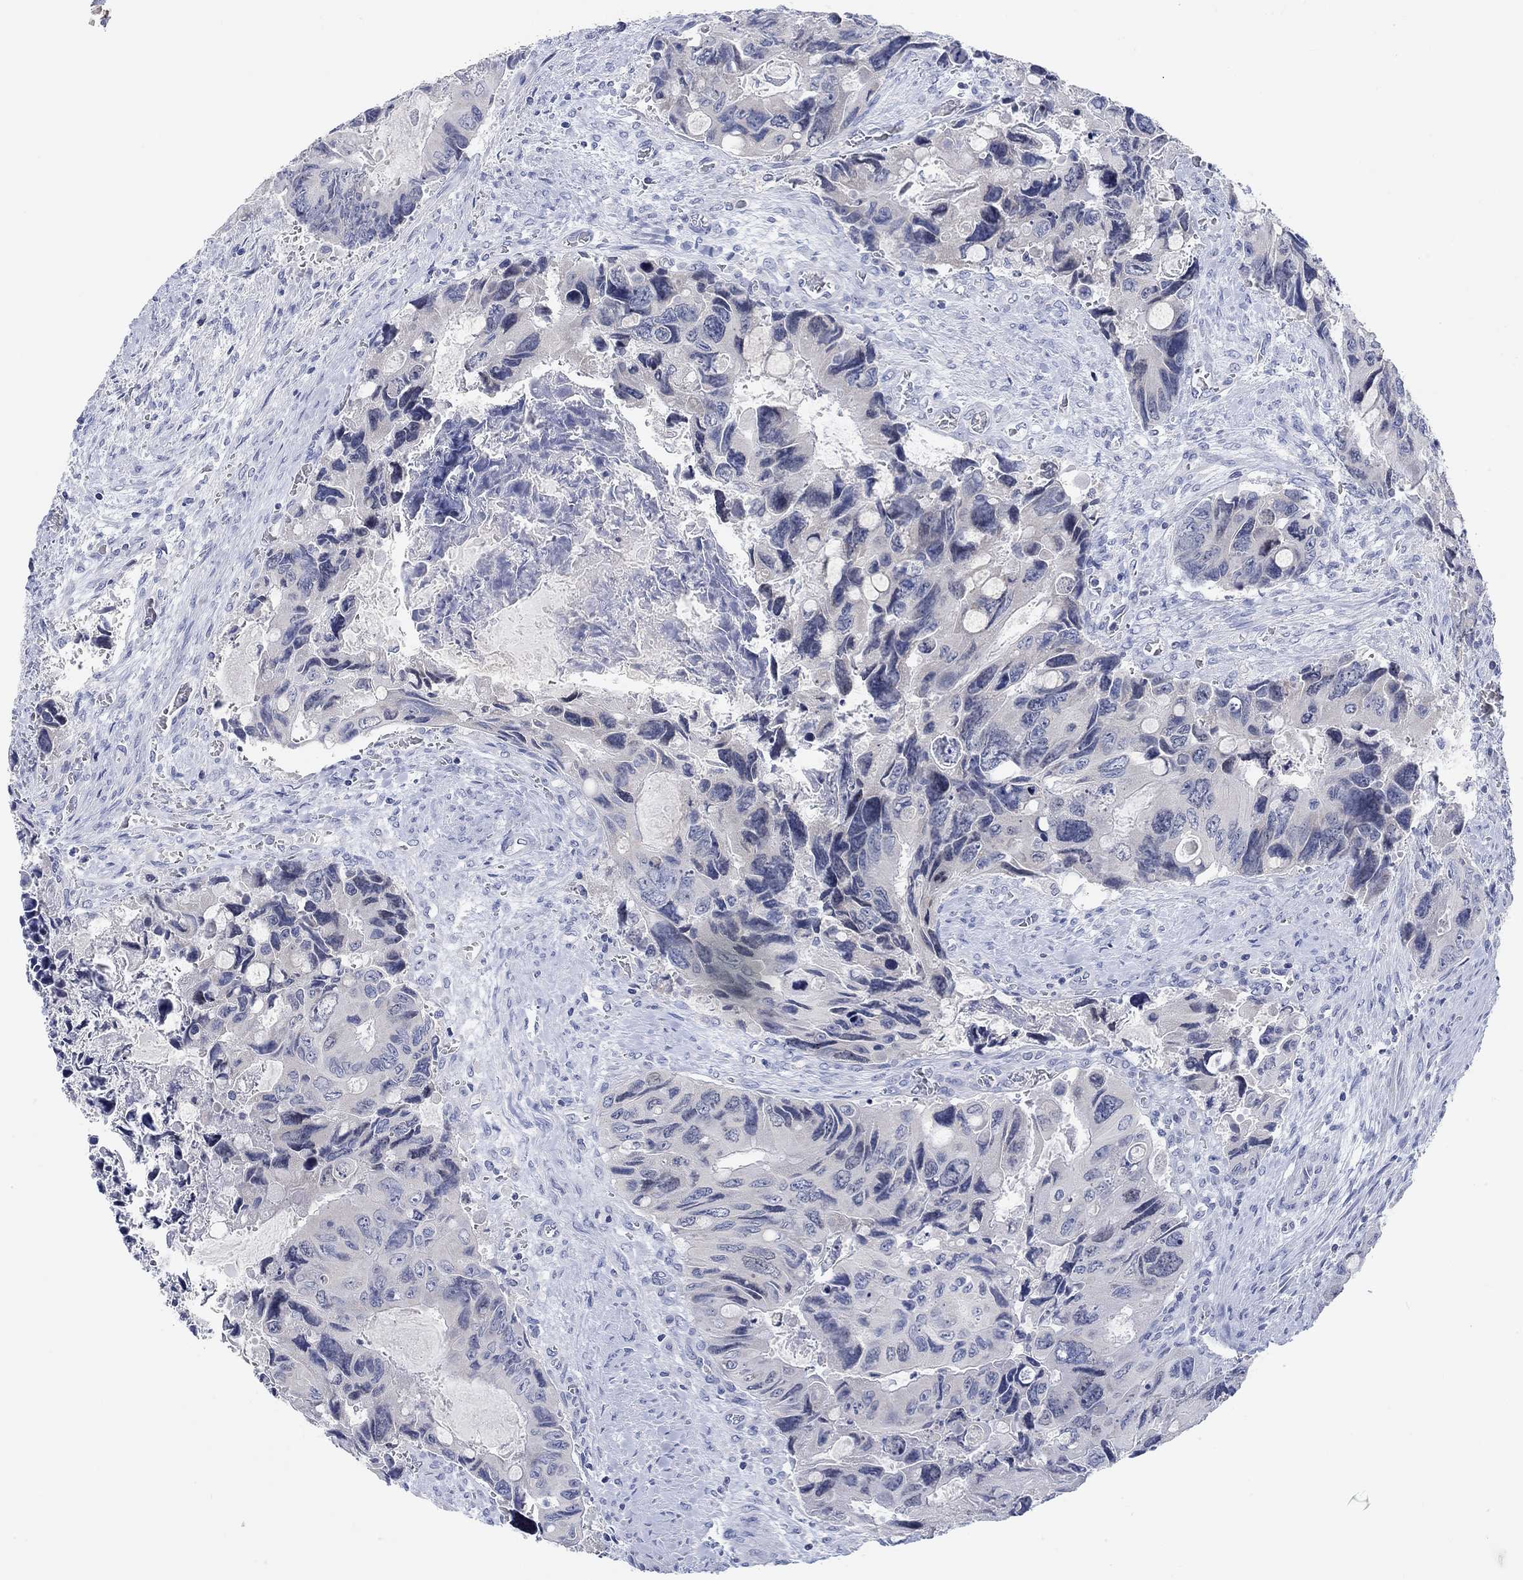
{"staining": {"intensity": "negative", "quantity": "none", "location": "none"}, "tissue": "colorectal cancer", "cell_type": "Tumor cells", "image_type": "cancer", "snomed": [{"axis": "morphology", "description": "Adenocarcinoma, NOS"}, {"axis": "topography", "description": "Rectum"}], "caption": "IHC of human adenocarcinoma (colorectal) shows no staining in tumor cells. (DAB immunohistochemistry with hematoxylin counter stain).", "gene": "ATP6V1E2", "patient": {"sex": "male", "age": 62}}